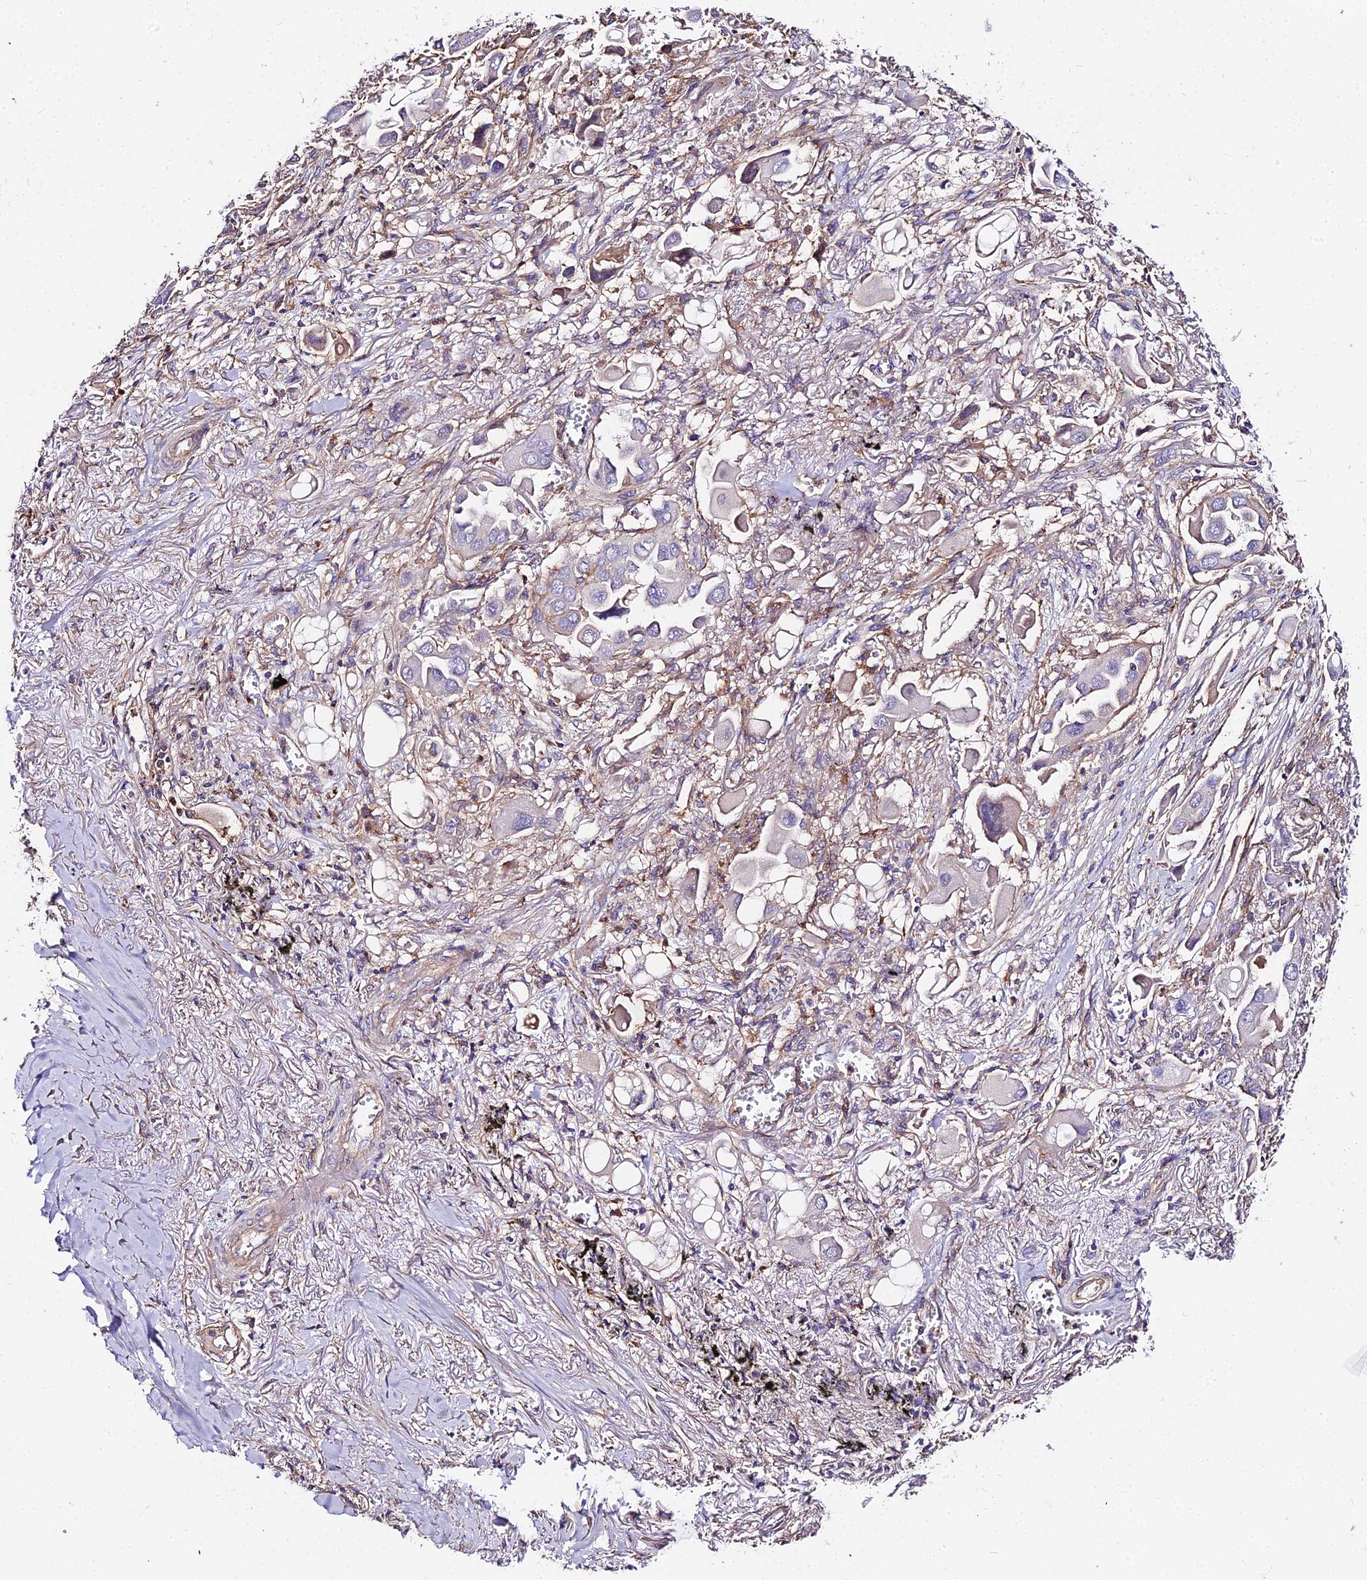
{"staining": {"intensity": "weak", "quantity": "<25%", "location": "cytoplasmic/membranous"}, "tissue": "lung cancer", "cell_type": "Tumor cells", "image_type": "cancer", "snomed": [{"axis": "morphology", "description": "Adenocarcinoma, NOS"}, {"axis": "topography", "description": "Lung"}], "caption": "This is an immunohistochemistry image of lung adenocarcinoma. There is no positivity in tumor cells.", "gene": "GLYAT", "patient": {"sex": "female", "age": 76}}